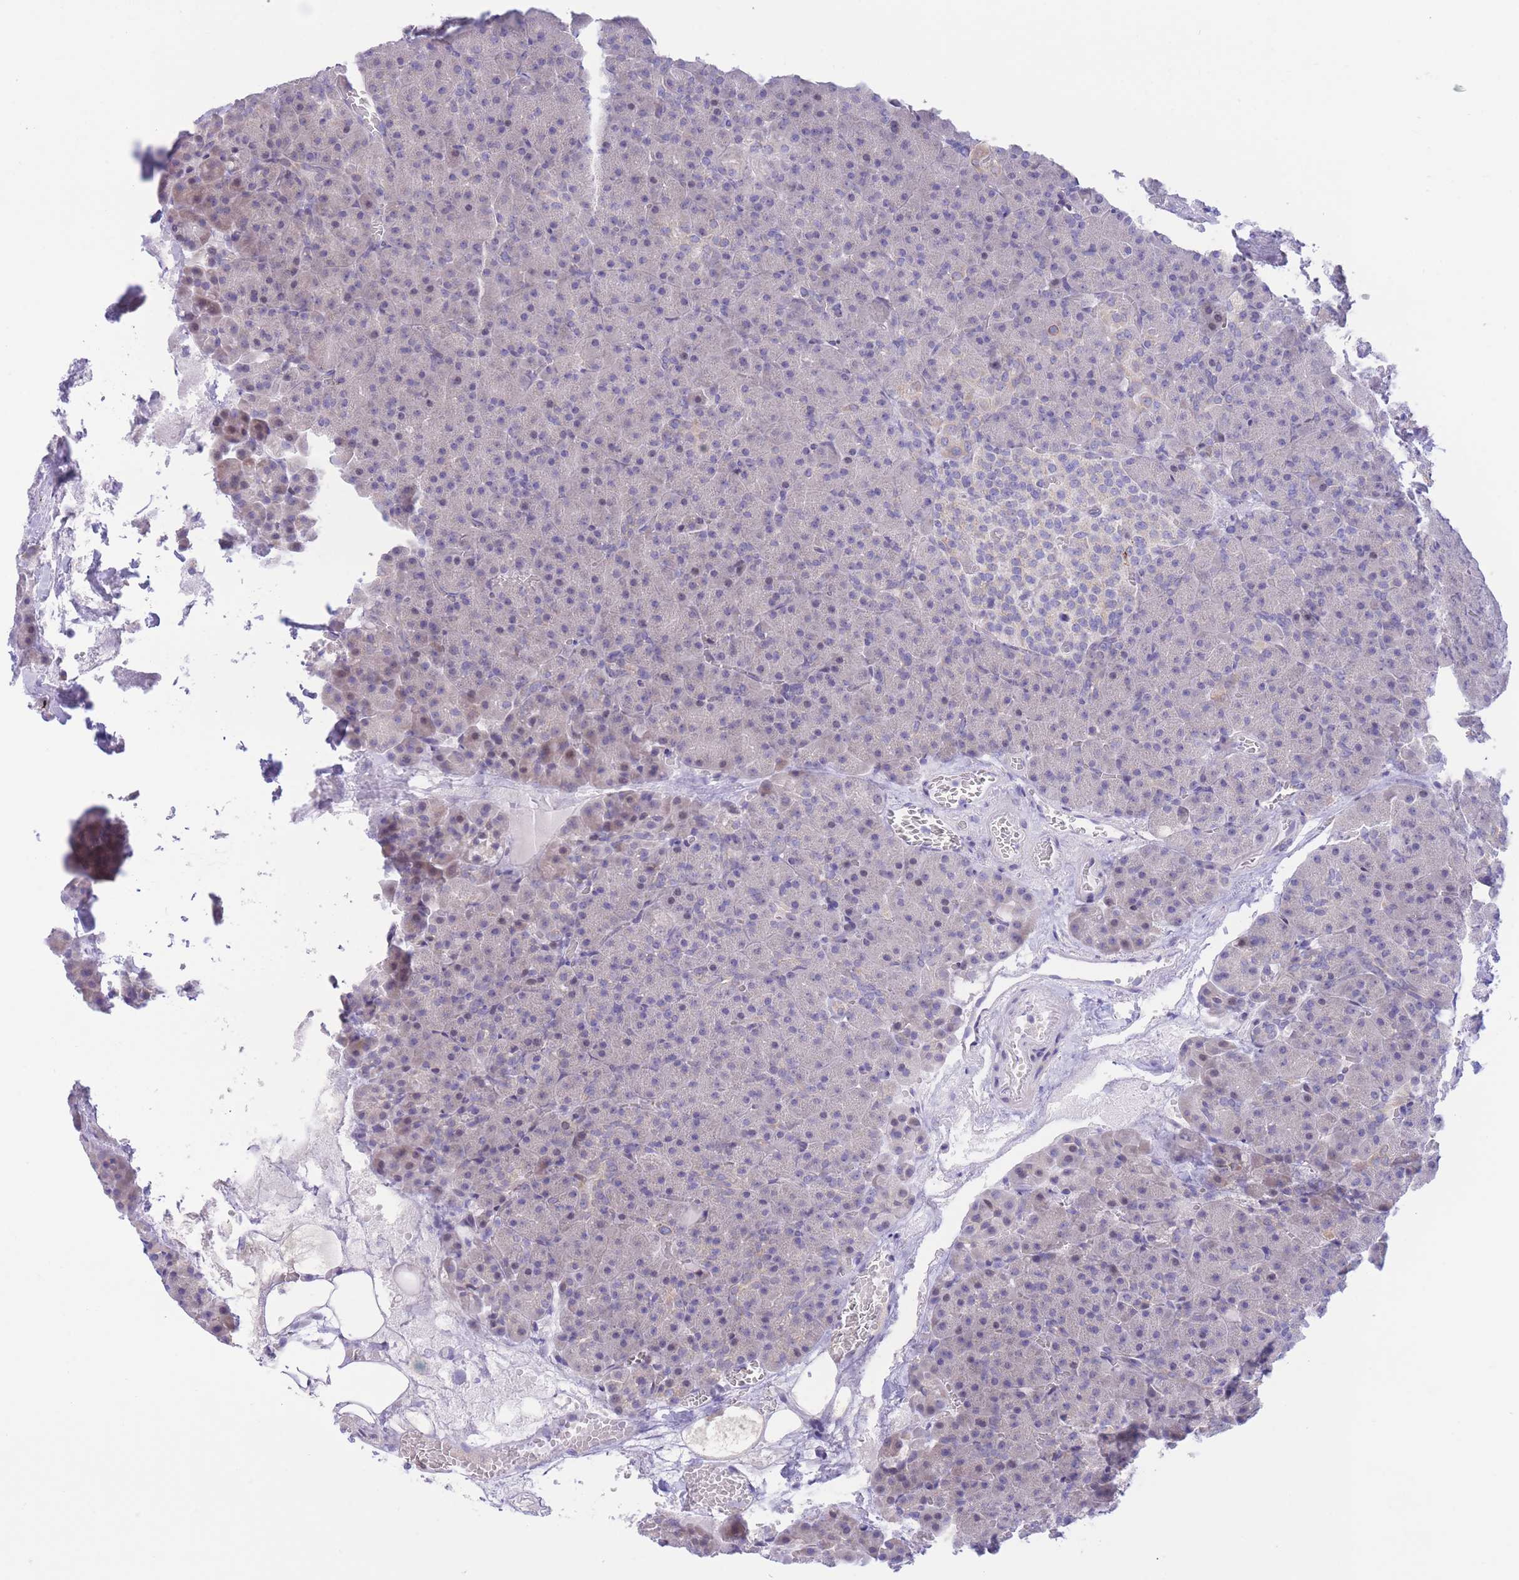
{"staining": {"intensity": "negative", "quantity": "none", "location": "none"}, "tissue": "pancreas", "cell_type": "Exocrine glandular cells", "image_type": "normal", "snomed": [{"axis": "morphology", "description": "Normal tissue, NOS"}, {"axis": "topography", "description": "Pancreas"}], "caption": "A high-resolution photomicrograph shows IHC staining of normal pancreas, which displays no significant expression in exocrine glandular cells. Nuclei are stained in blue.", "gene": "RPL39L", "patient": {"sex": "female", "age": 74}}